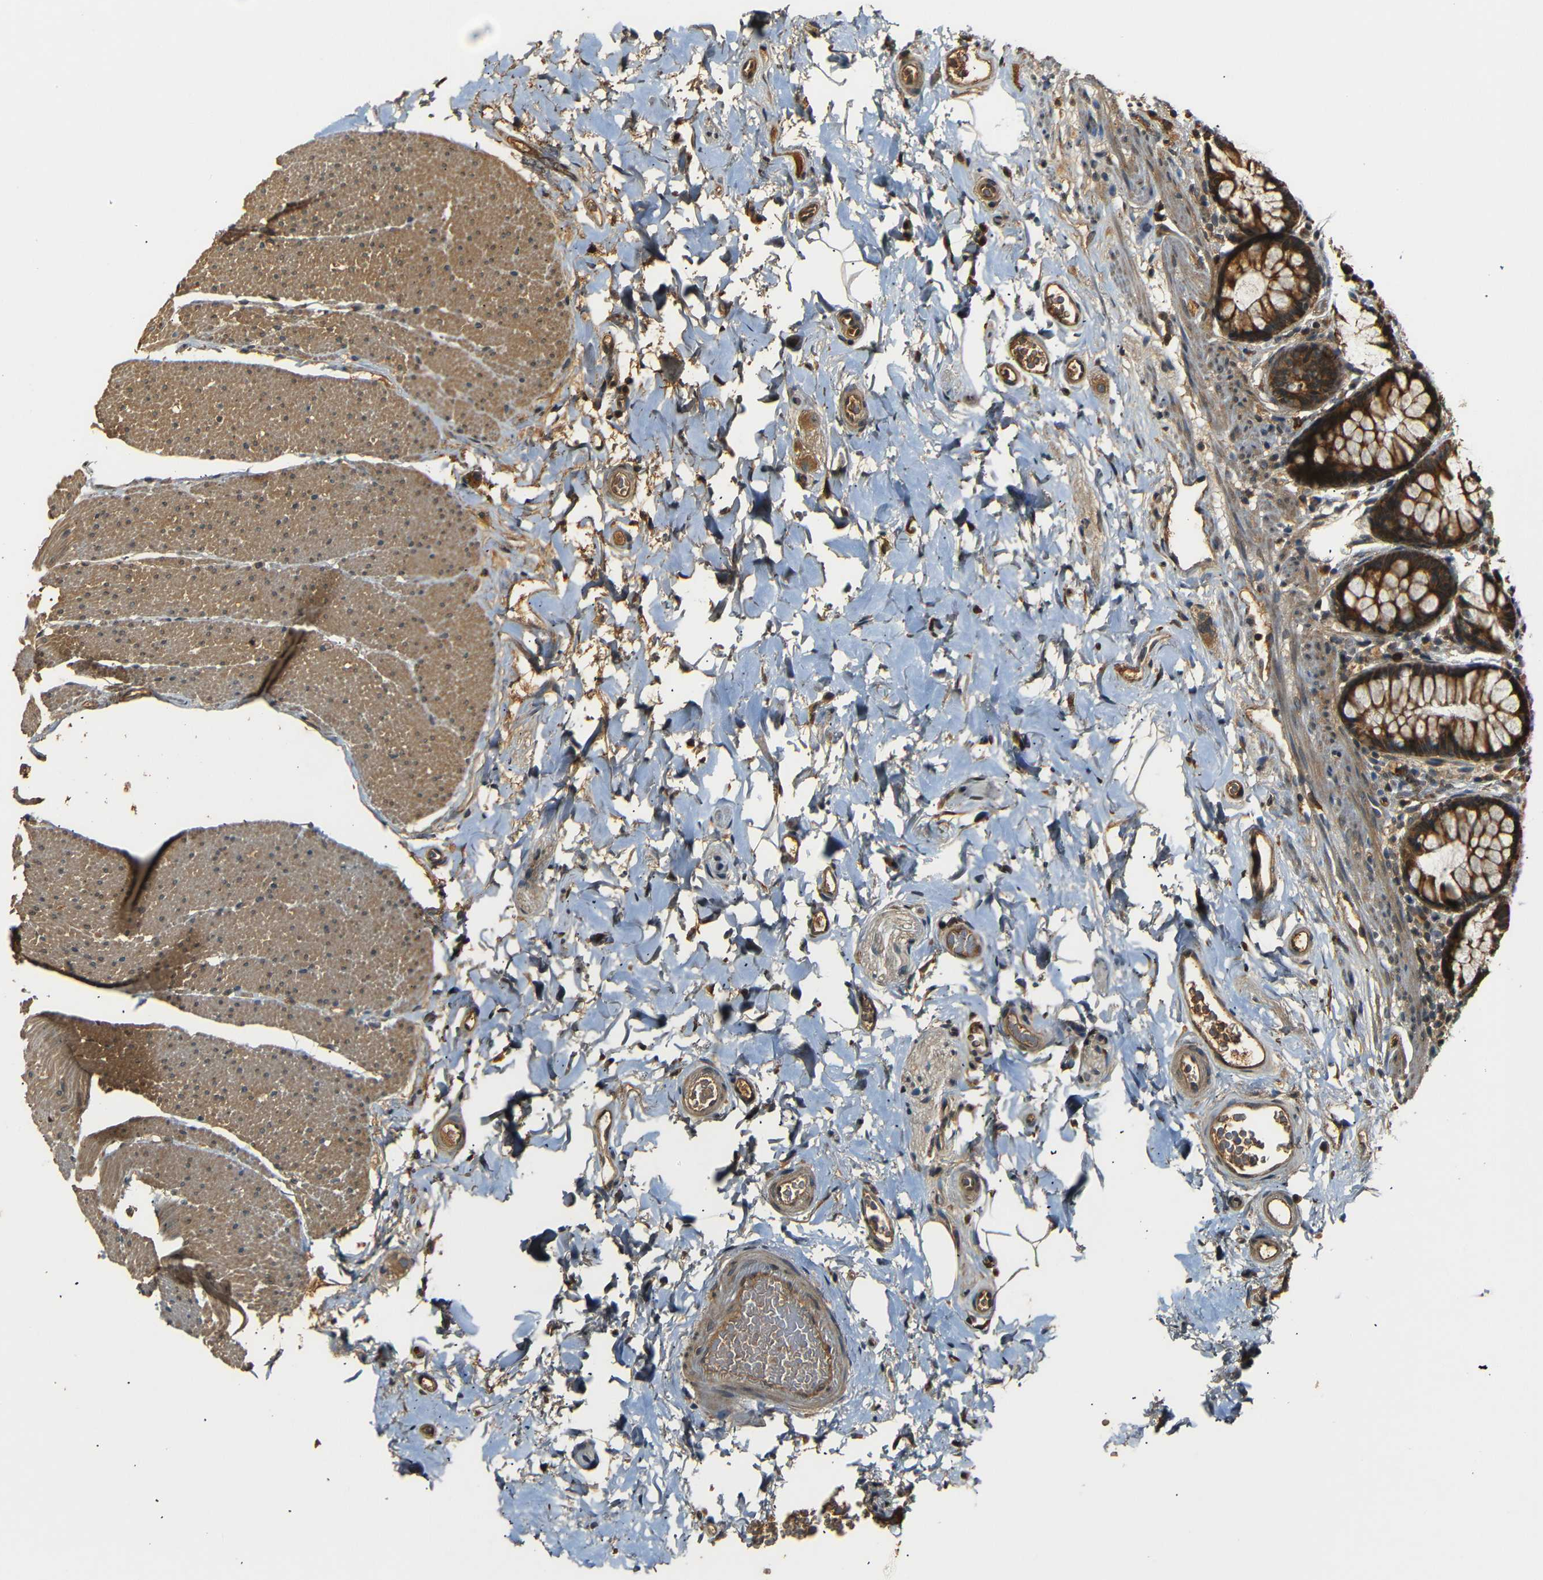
{"staining": {"intensity": "moderate", "quantity": "25%-75%", "location": "cytoplasmic/membranous"}, "tissue": "colon", "cell_type": "Endothelial cells", "image_type": "normal", "snomed": [{"axis": "morphology", "description": "Normal tissue, NOS"}, {"axis": "topography", "description": "Colon"}], "caption": "Protein staining of benign colon reveals moderate cytoplasmic/membranous positivity in approximately 25%-75% of endothelial cells.", "gene": "TANK", "patient": {"sex": "female", "age": 80}}